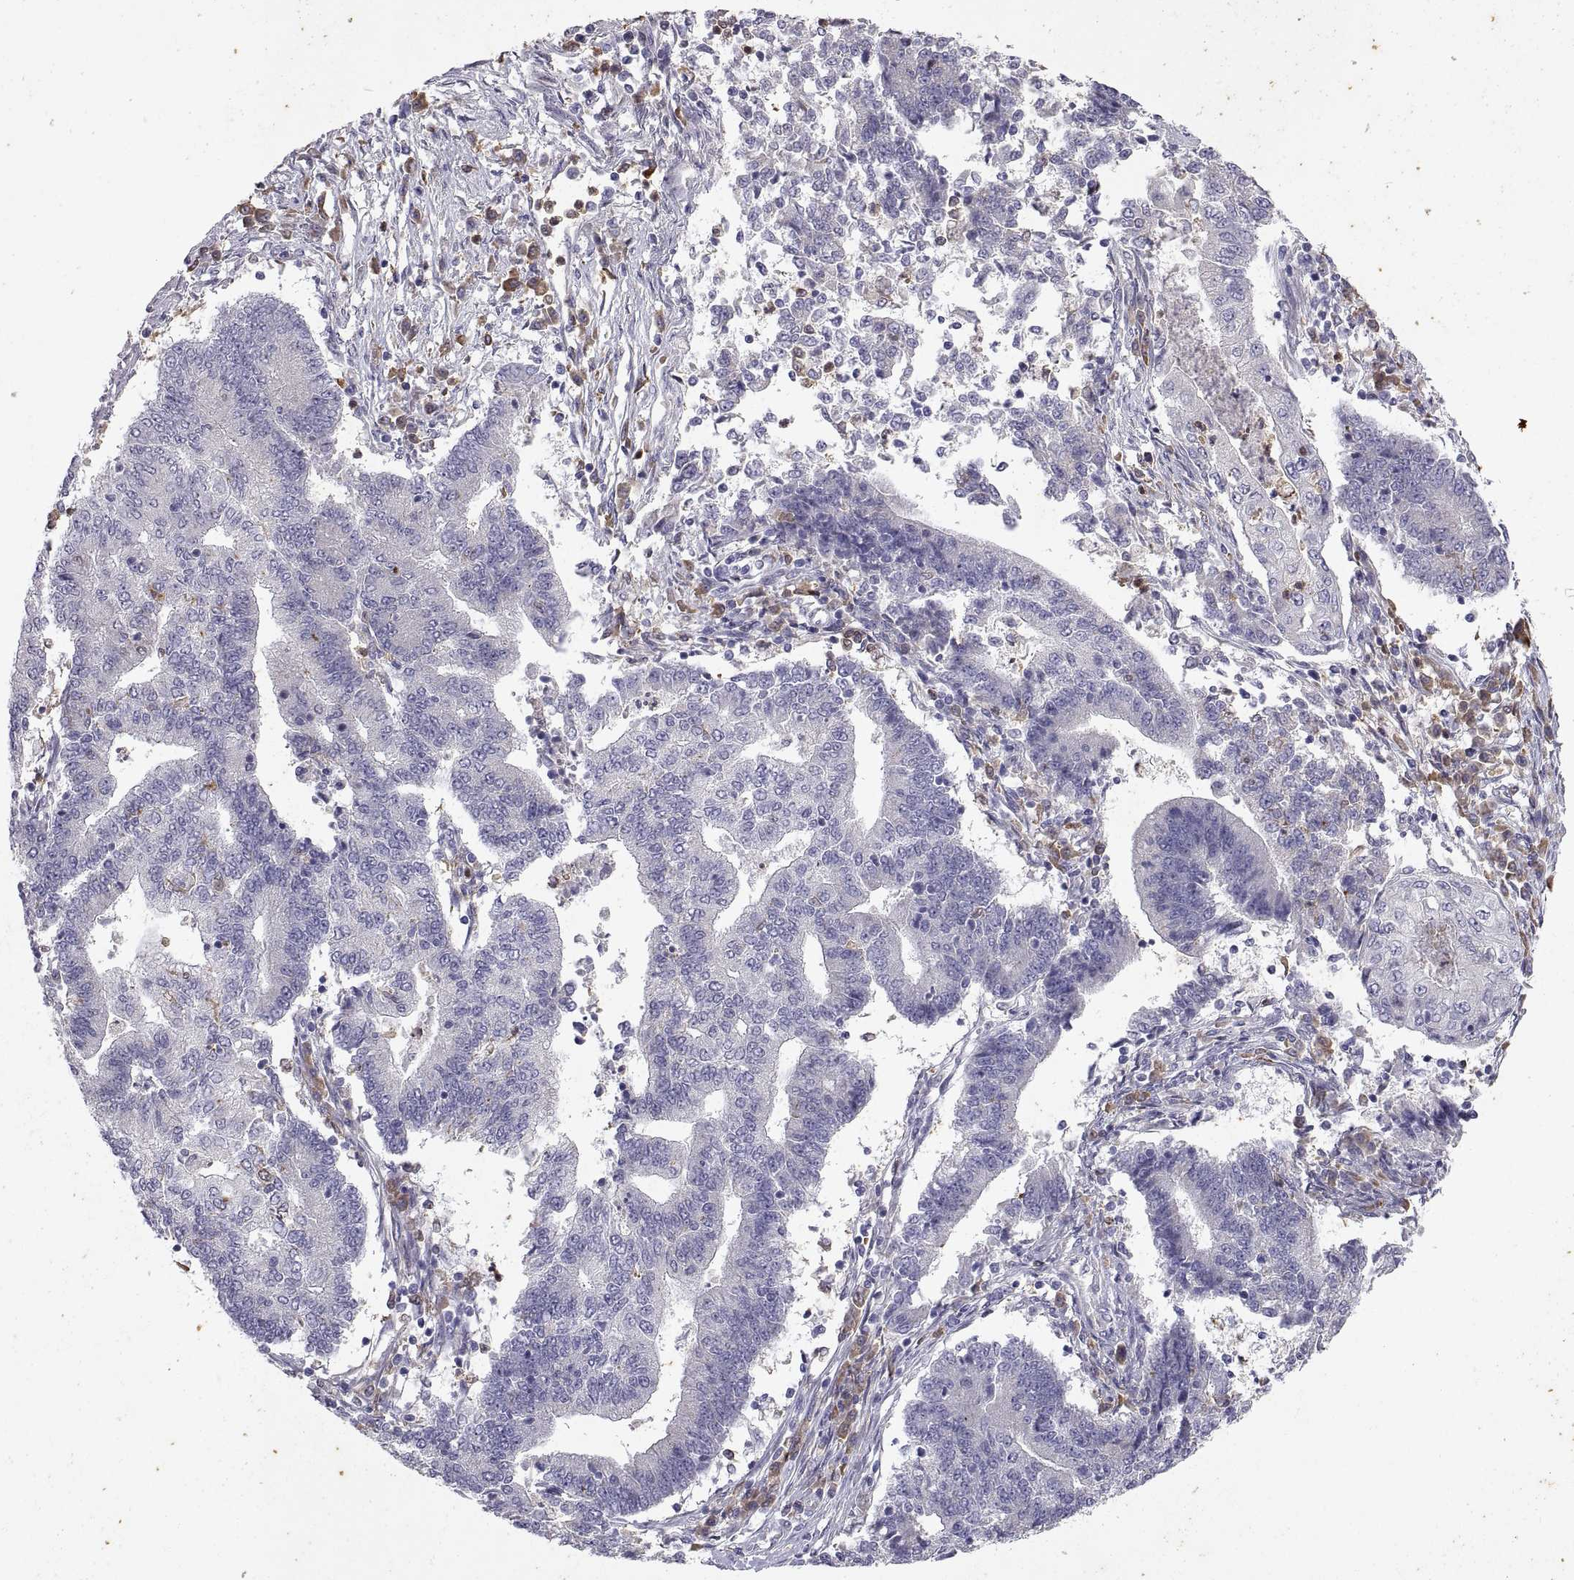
{"staining": {"intensity": "negative", "quantity": "none", "location": "none"}, "tissue": "endometrial cancer", "cell_type": "Tumor cells", "image_type": "cancer", "snomed": [{"axis": "morphology", "description": "Adenocarcinoma, NOS"}, {"axis": "topography", "description": "Uterus"}, {"axis": "topography", "description": "Endometrium"}], "caption": "An IHC histopathology image of endometrial adenocarcinoma is shown. There is no staining in tumor cells of endometrial adenocarcinoma.", "gene": "DOK3", "patient": {"sex": "female", "age": 54}}